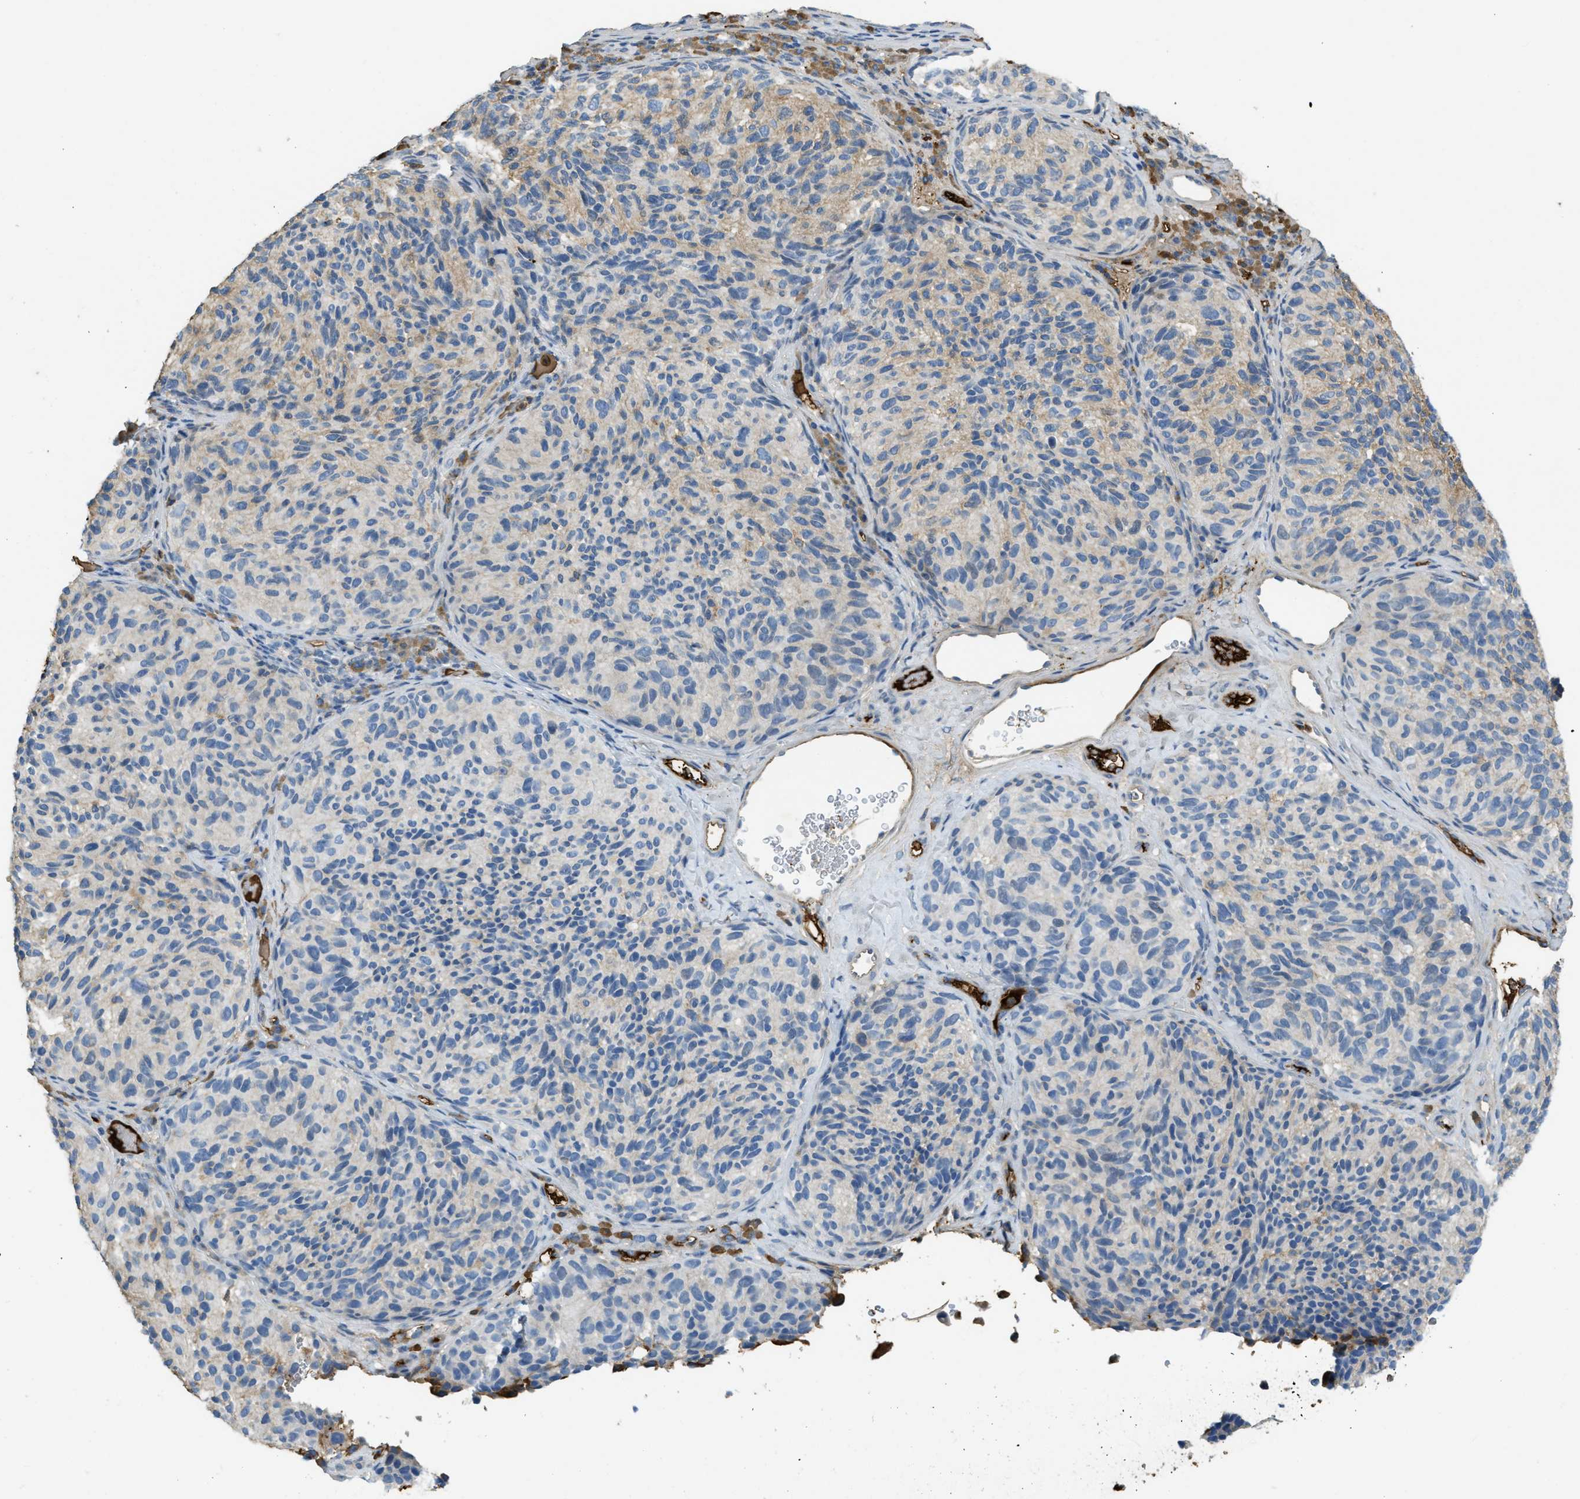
{"staining": {"intensity": "moderate", "quantity": "25%-75%", "location": "cytoplasmic/membranous"}, "tissue": "melanoma", "cell_type": "Tumor cells", "image_type": "cancer", "snomed": [{"axis": "morphology", "description": "Malignant melanoma, NOS"}, {"axis": "topography", "description": "Skin"}], "caption": "This micrograph exhibits IHC staining of human malignant melanoma, with medium moderate cytoplasmic/membranous expression in approximately 25%-75% of tumor cells.", "gene": "PRTN3", "patient": {"sex": "female", "age": 73}}